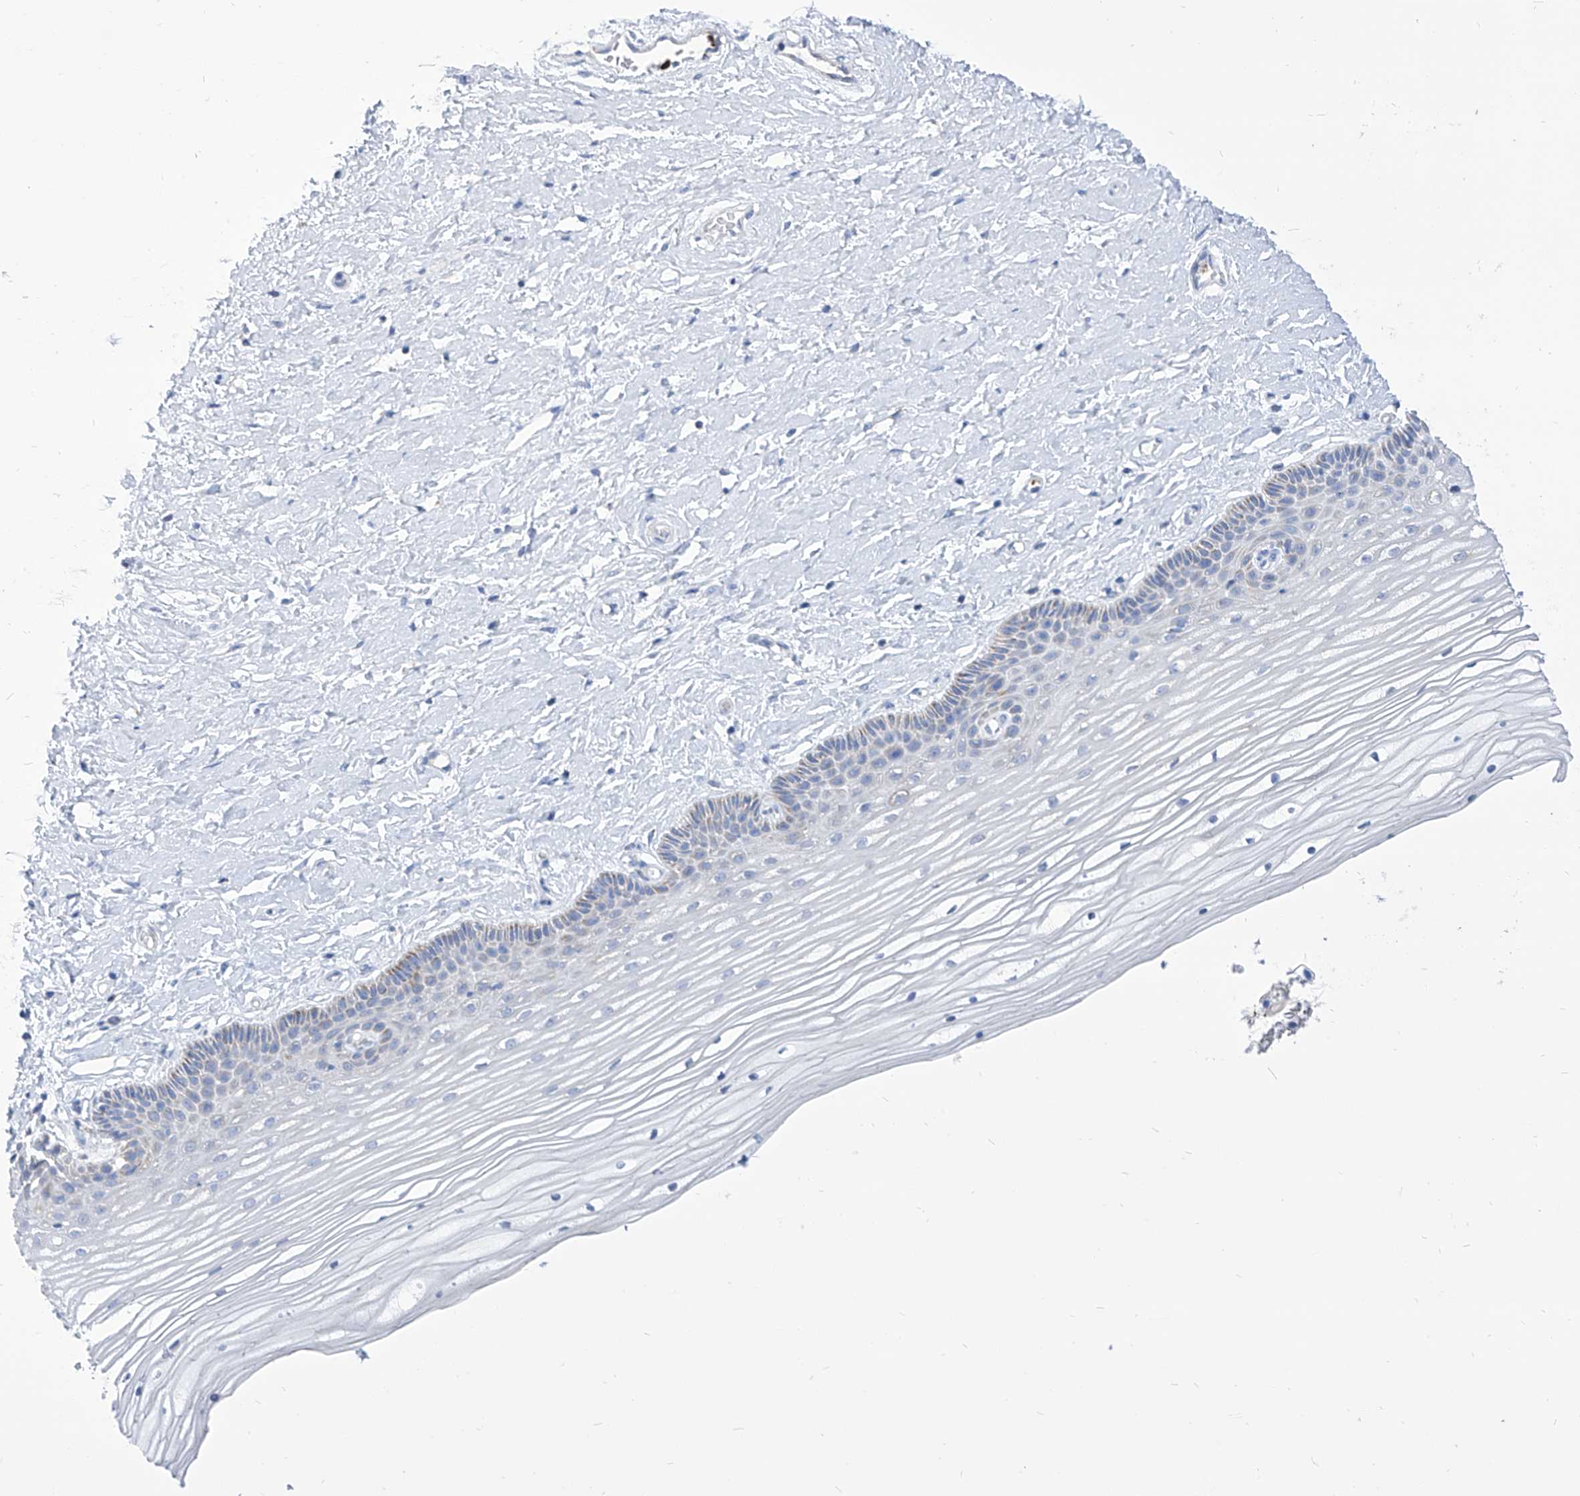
{"staining": {"intensity": "moderate", "quantity": "<25%", "location": "cytoplasmic/membranous"}, "tissue": "vagina", "cell_type": "Squamous epithelial cells", "image_type": "normal", "snomed": [{"axis": "morphology", "description": "Normal tissue, NOS"}, {"axis": "topography", "description": "Vagina"}, {"axis": "topography", "description": "Cervix"}], "caption": "Immunohistochemistry staining of normal vagina, which shows low levels of moderate cytoplasmic/membranous positivity in approximately <25% of squamous epithelial cells indicating moderate cytoplasmic/membranous protein expression. The staining was performed using DAB (brown) for protein detection and nuclei were counterstained in hematoxylin (blue).", "gene": "COQ3", "patient": {"sex": "female", "age": 40}}